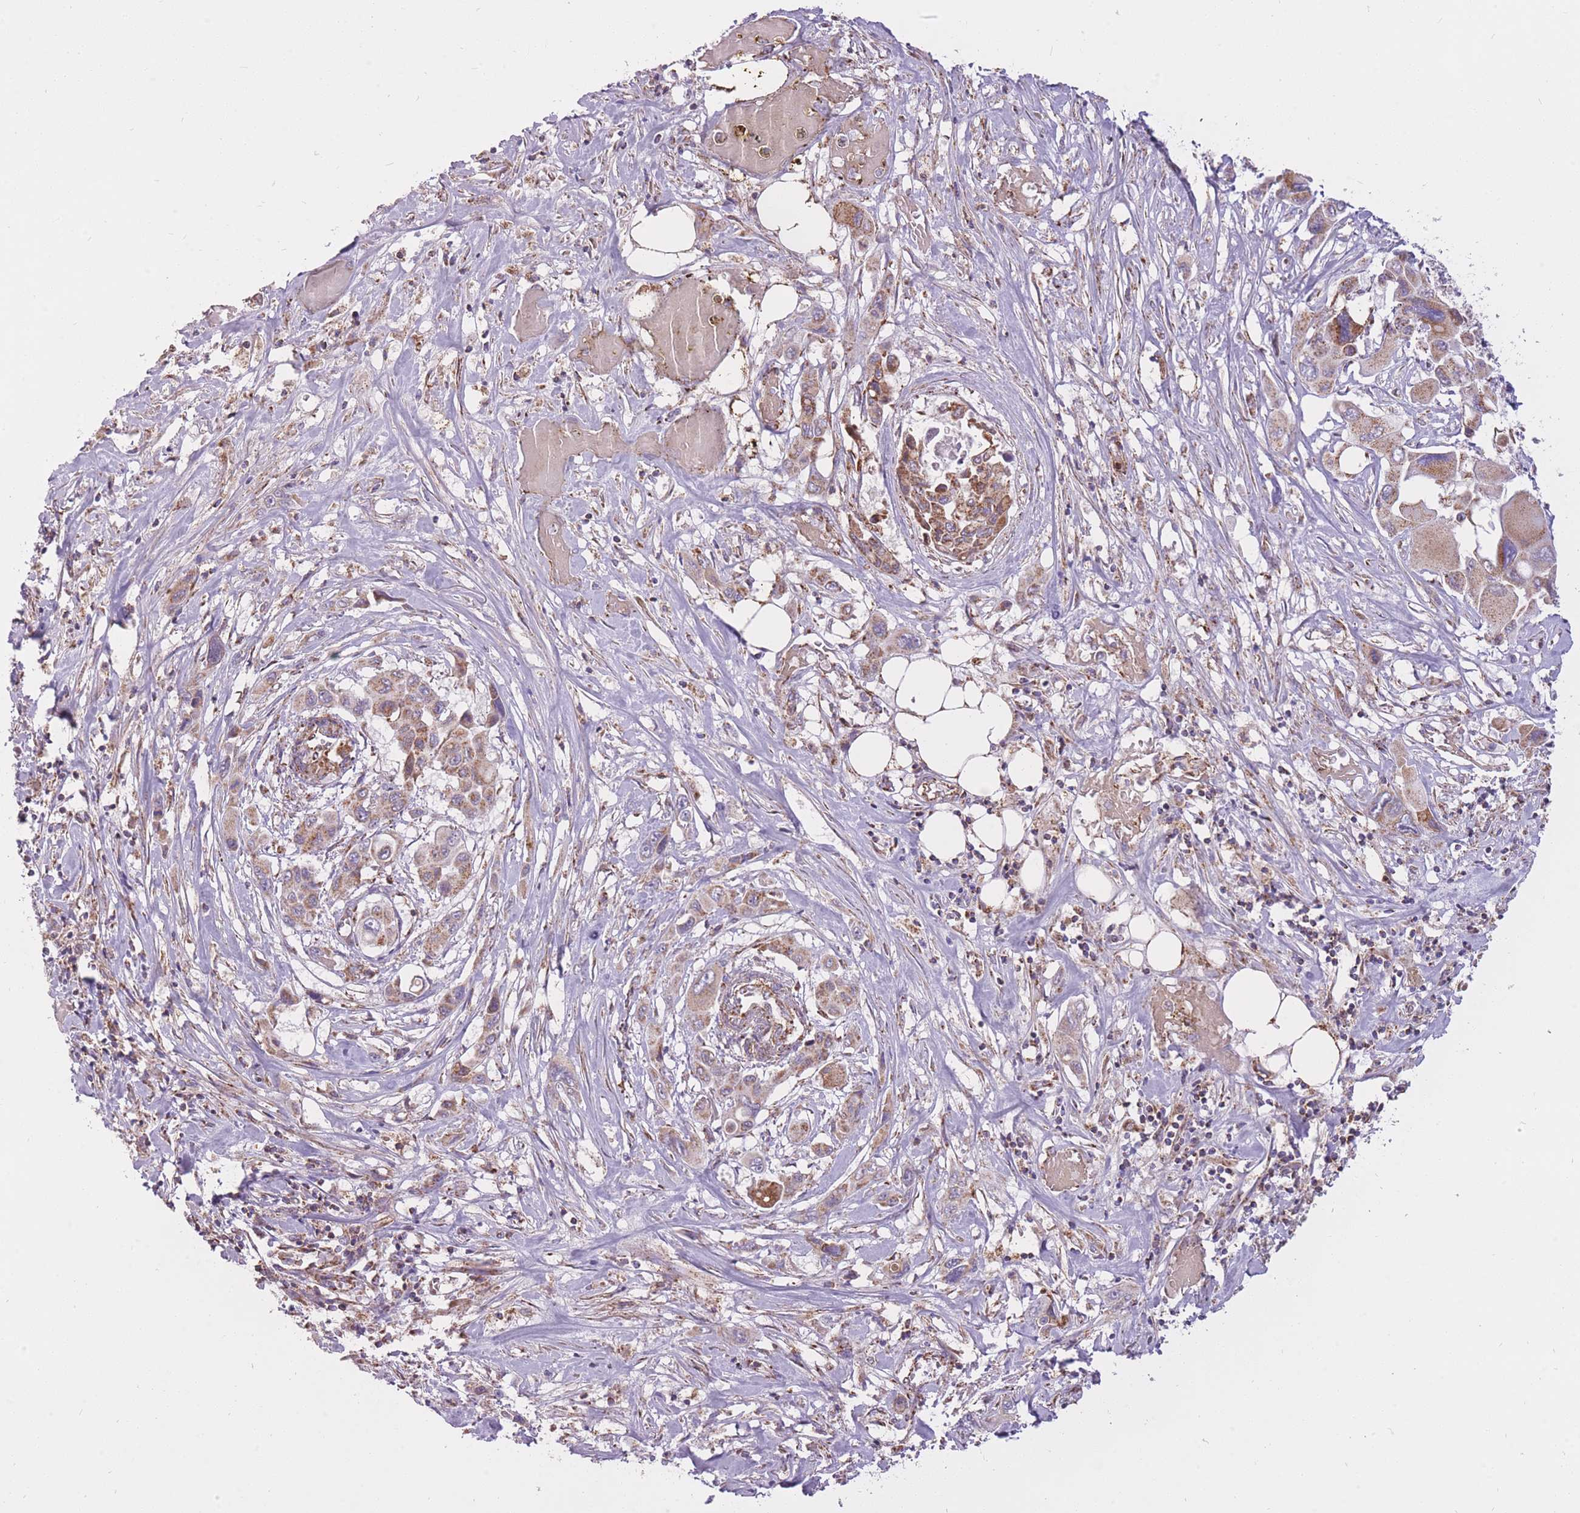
{"staining": {"intensity": "moderate", "quantity": "<25%", "location": "cytoplasmic/membranous"}, "tissue": "pancreatic cancer", "cell_type": "Tumor cells", "image_type": "cancer", "snomed": [{"axis": "morphology", "description": "Adenocarcinoma, NOS"}, {"axis": "topography", "description": "Pancreas"}], "caption": "Immunohistochemistry (IHC) (DAB) staining of human adenocarcinoma (pancreatic) exhibits moderate cytoplasmic/membranous protein staining in about <25% of tumor cells.", "gene": "LIN7C", "patient": {"sex": "male", "age": 92}}